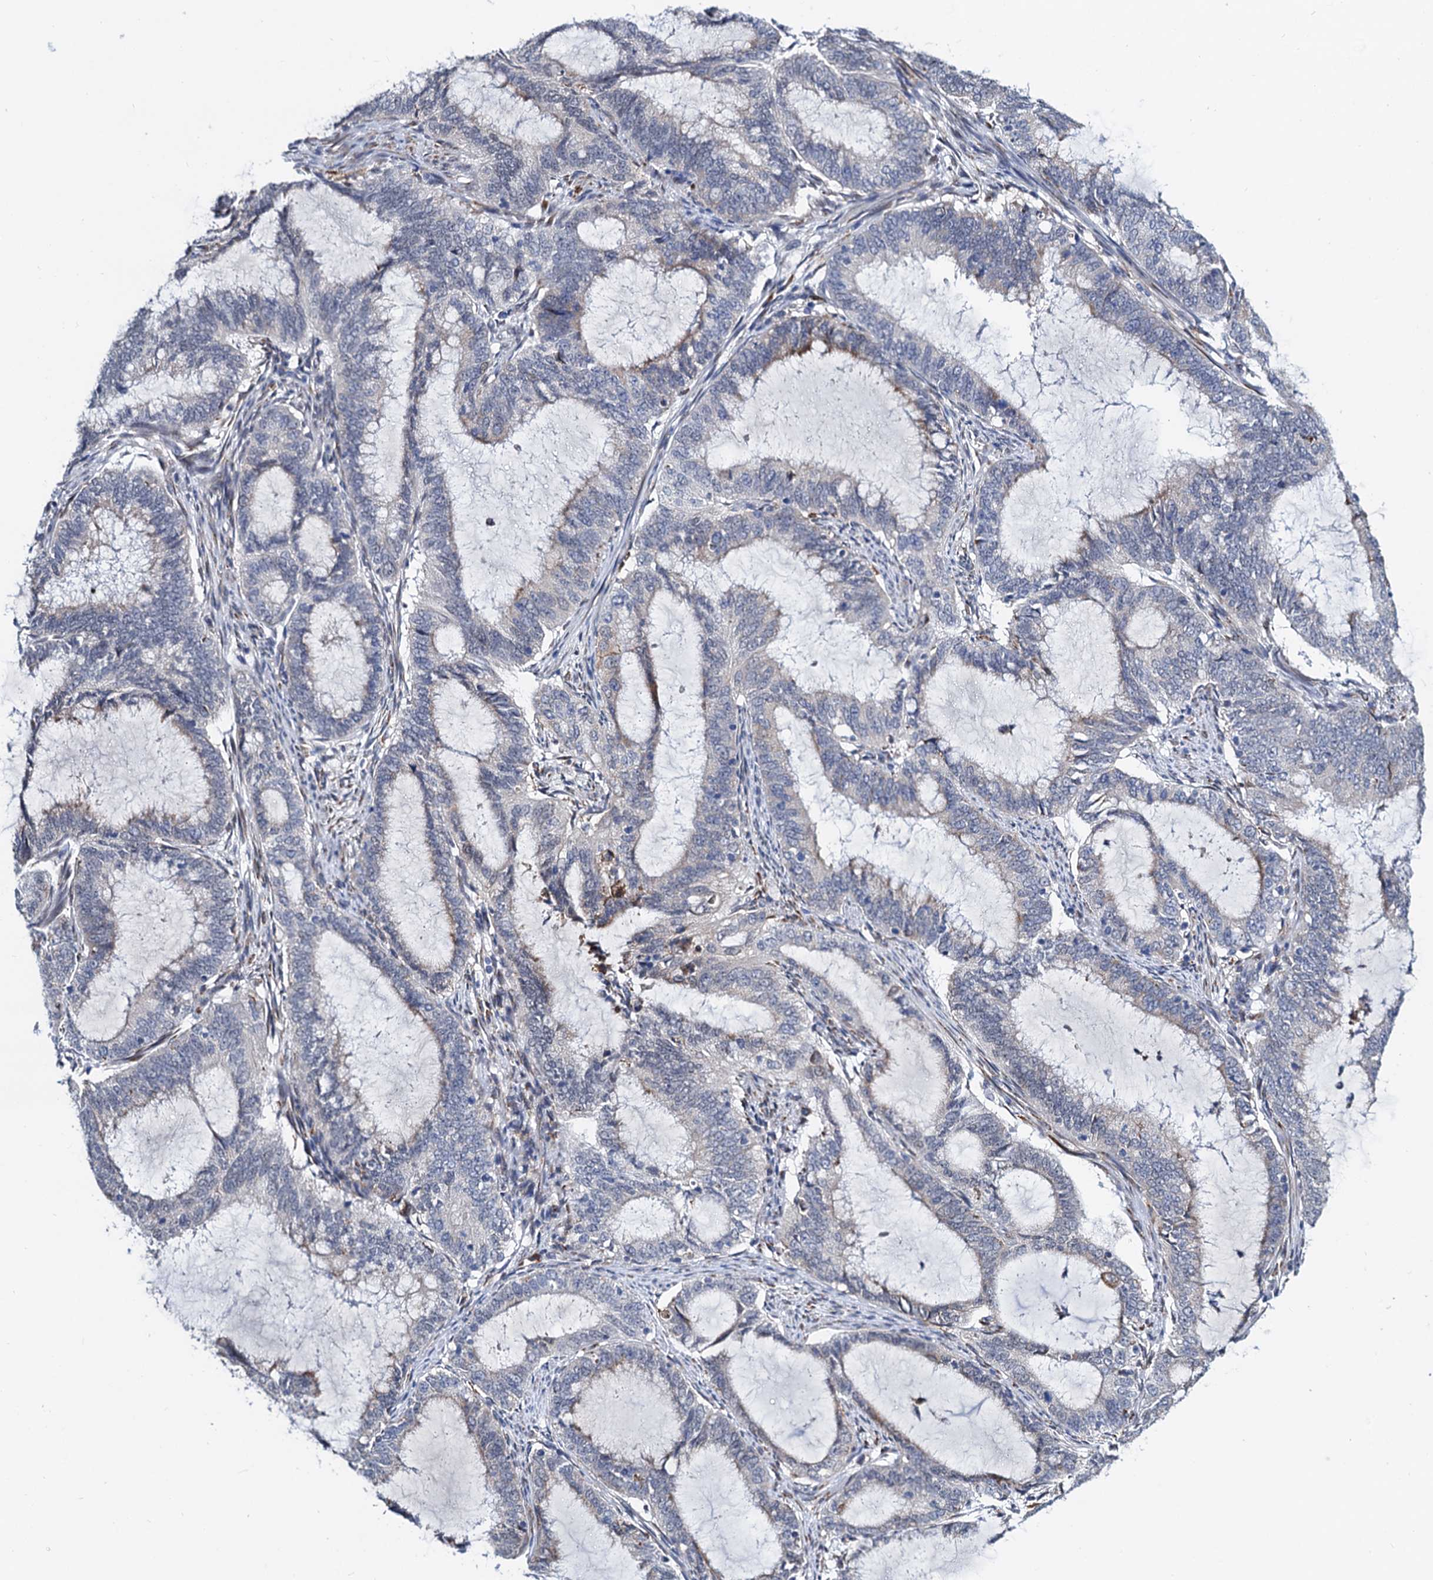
{"staining": {"intensity": "moderate", "quantity": "<25%", "location": "cytoplasmic/membranous"}, "tissue": "endometrial cancer", "cell_type": "Tumor cells", "image_type": "cancer", "snomed": [{"axis": "morphology", "description": "Adenocarcinoma, NOS"}, {"axis": "topography", "description": "Endometrium"}], "caption": "Endometrial adenocarcinoma tissue shows moderate cytoplasmic/membranous positivity in about <25% of tumor cells", "gene": "SLC7A10", "patient": {"sex": "female", "age": 51}}